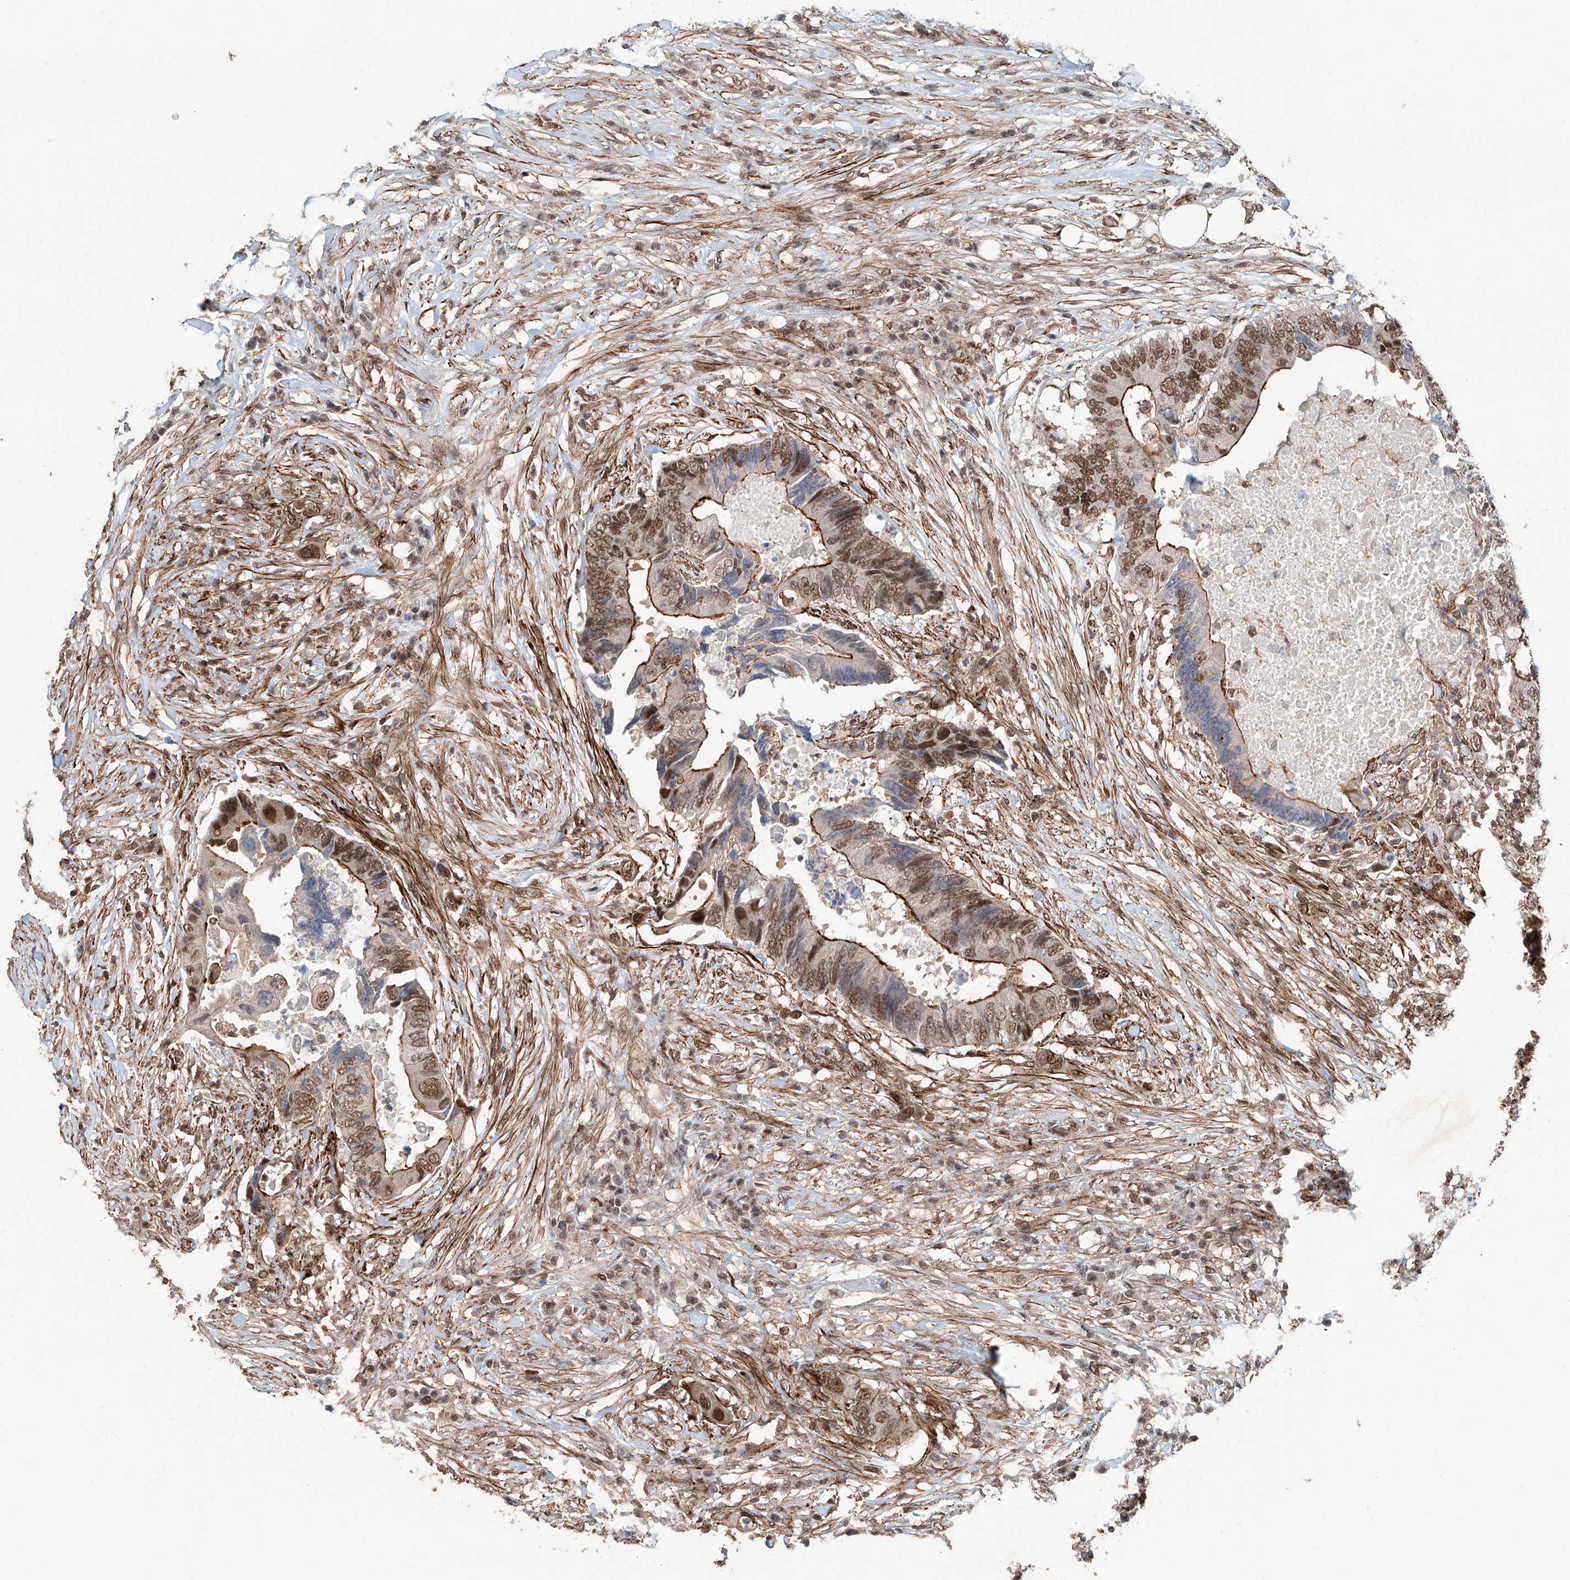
{"staining": {"intensity": "moderate", "quantity": ">75%", "location": "cytoplasmic/membranous,nuclear"}, "tissue": "colorectal cancer", "cell_type": "Tumor cells", "image_type": "cancer", "snomed": [{"axis": "morphology", "description": "Adenocarcinoma, NOS"}, {"axis": "topography", "description": "Colon"}], "caption": "This histopathology image displays immunohistochemistry staining of colorectal cancer (adenocarcinoma), with medium moderate cytoplasmic/membranous and nuclear expression in about >75% of tumor cells.", "gene": "SDE2", "patient": {"sex": "male", "age": 71}}